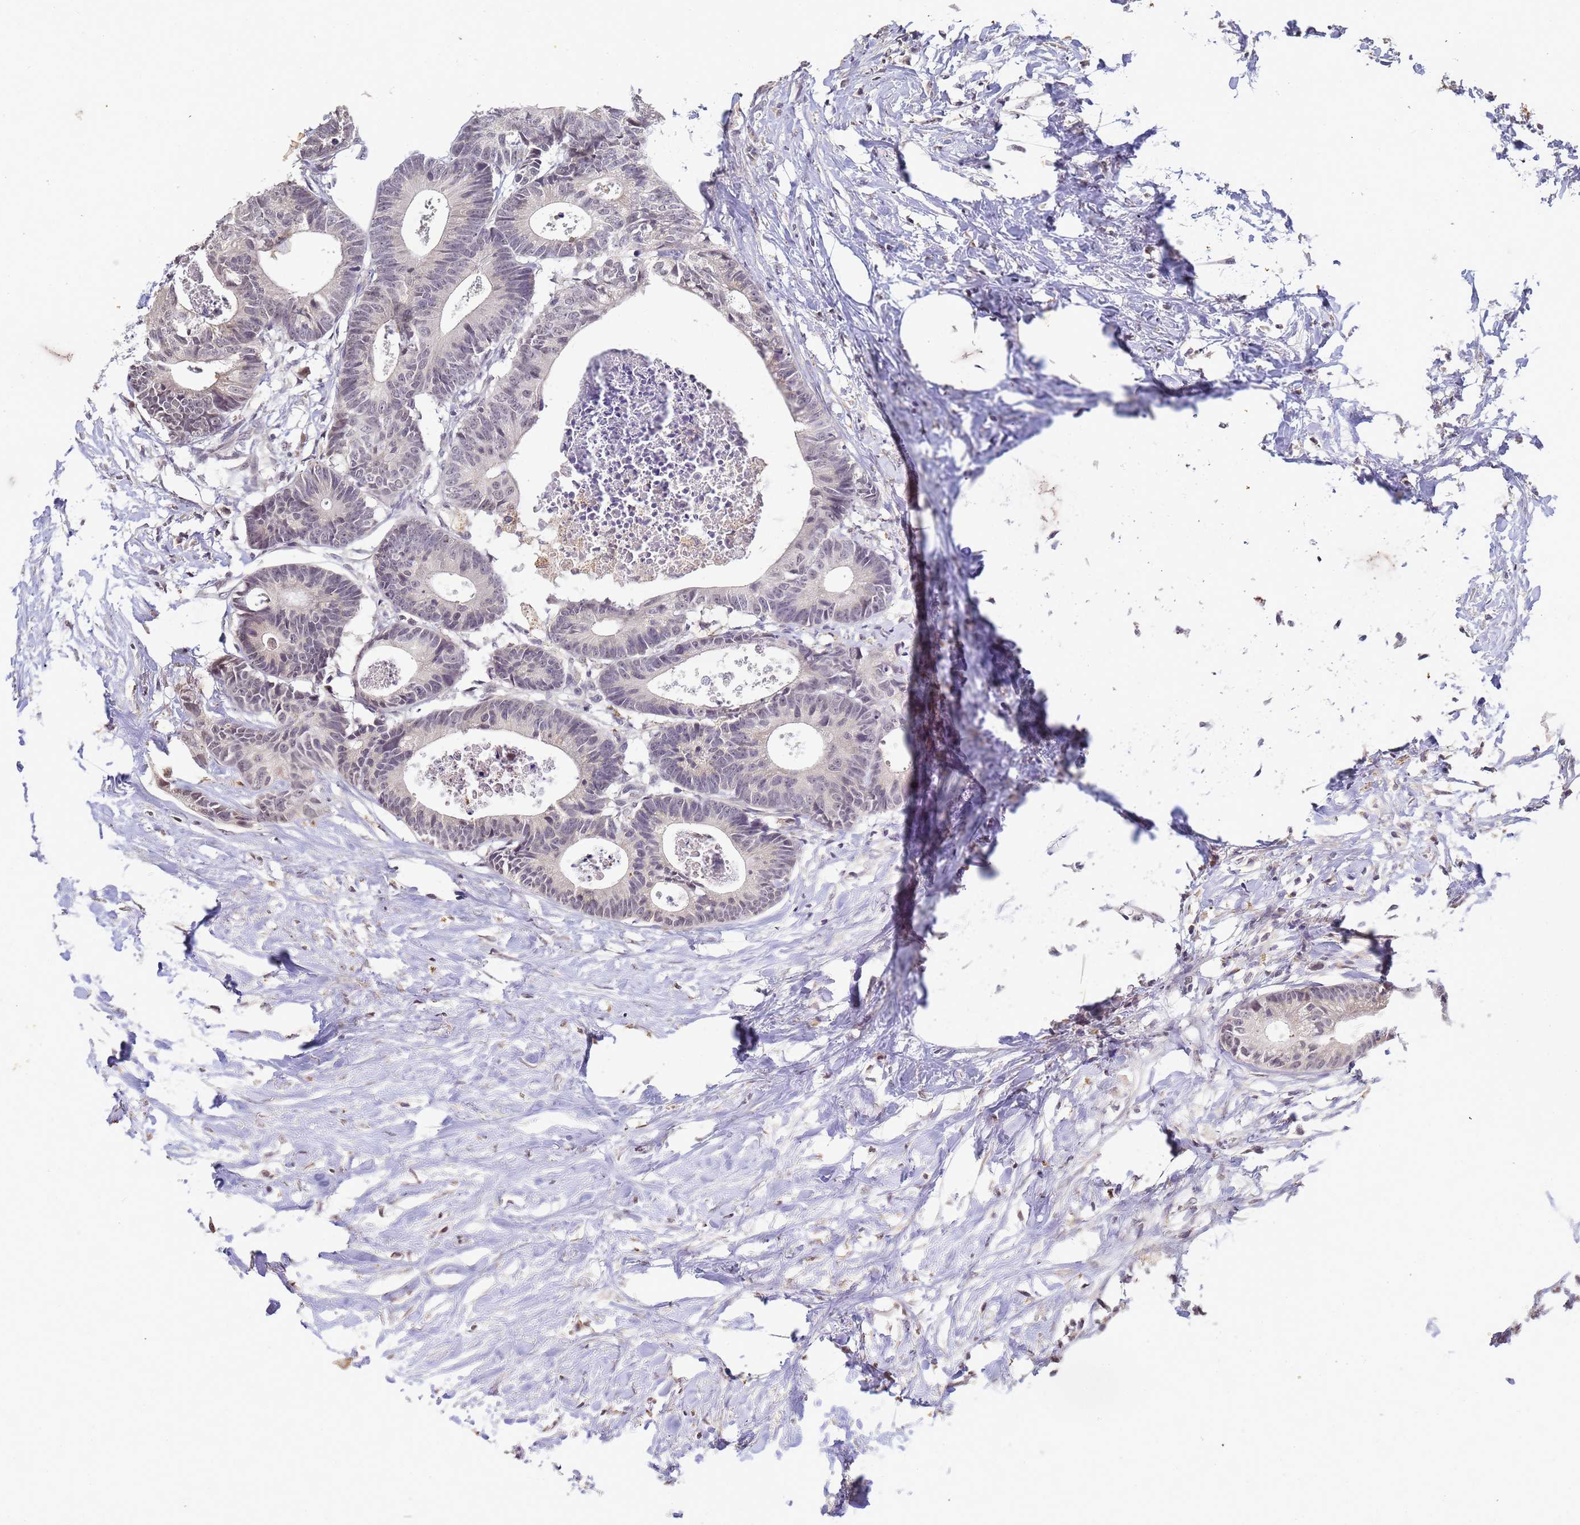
{"staining": {"intensity": "negative", "quantity": "none", "location": "none"}, "tissue": "colorectal cancer", "cell_type": "Tumor cells", "image_type": "cancer", "snomed": [{"axis": "morphology", "description": "Adenocarcinoma, NOS"}, {"axis": "topography", "description": "Colon"}], "caption": "Tumor cells show no significant protein staining in colorectal cancer. (DAB (3,3'-diaminobenzidine) immunohistochemistry (IHC) with hematoxylin counter stain).", "gene": "MYL7", "patient": {"sex": "female", "age": 57}}